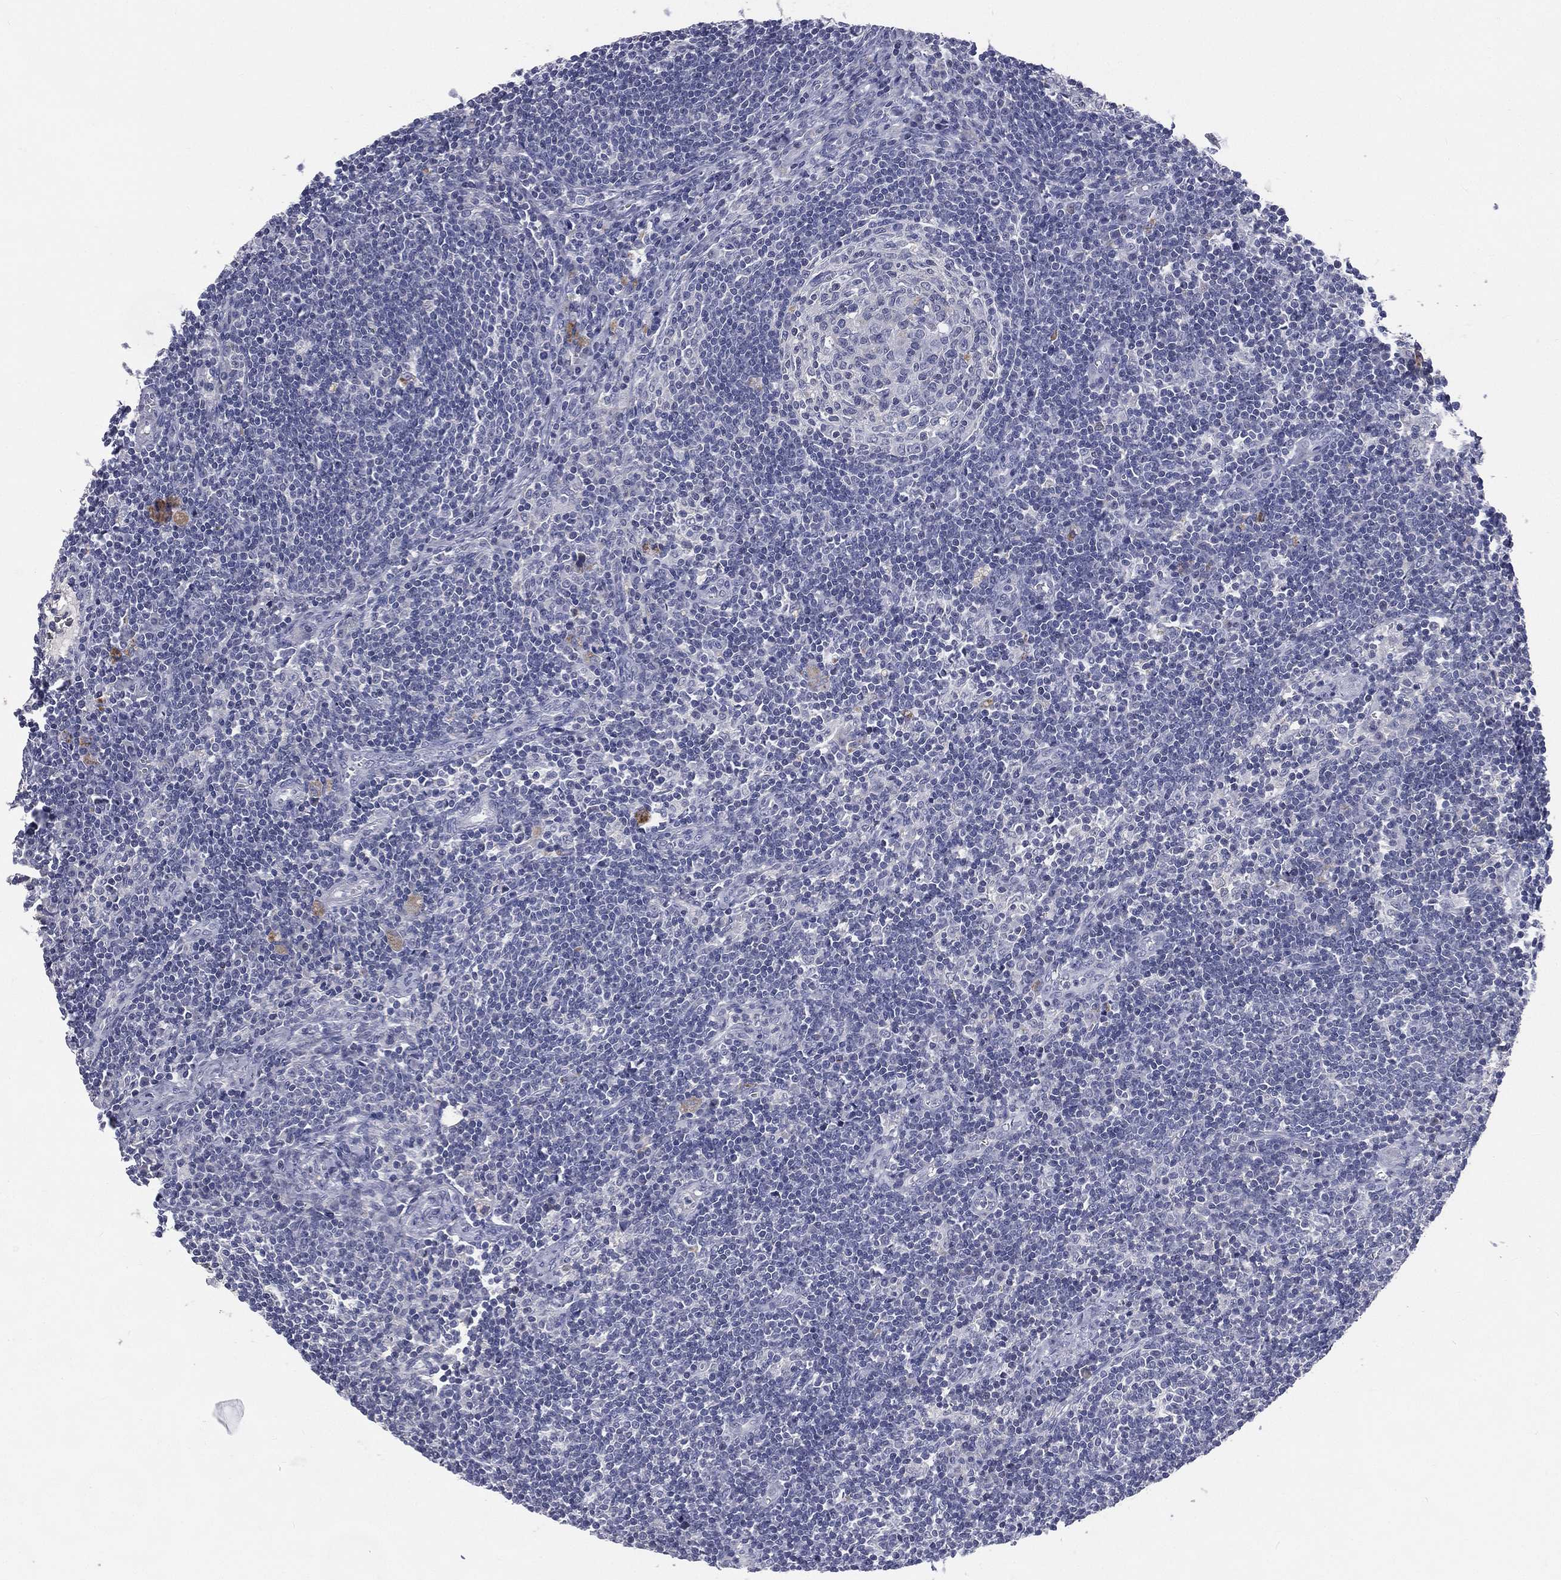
{"staining": {"intensity": "negative", "quantity": "none", "location": "none"}, "tissue": "lymph node", "cell_type": "Germinal center cells", "image_type": "normal", "snomed": [{"axis": "morphology", "description": "Normal tissue, NOS"}, {"axis": "morphology", "description": "Adenocarcinoma, NOS"}, {"axis": "topography", "description": "Lymph node"}, {"axis": "topography", "description": "Pancreas"}], "caption": "Immunohistochemical staining of benign lymph node displays no significant positivity in germinal center cells. Brightfield microscopy of immunohistochemistry (IHC) stained with DAB (3,3'-diaminobenzidine) (brown) and hematoxylin (blue), captured at high magnification.", "gene": "IFT27", "patient": {"sex": "female", "age": 58}}